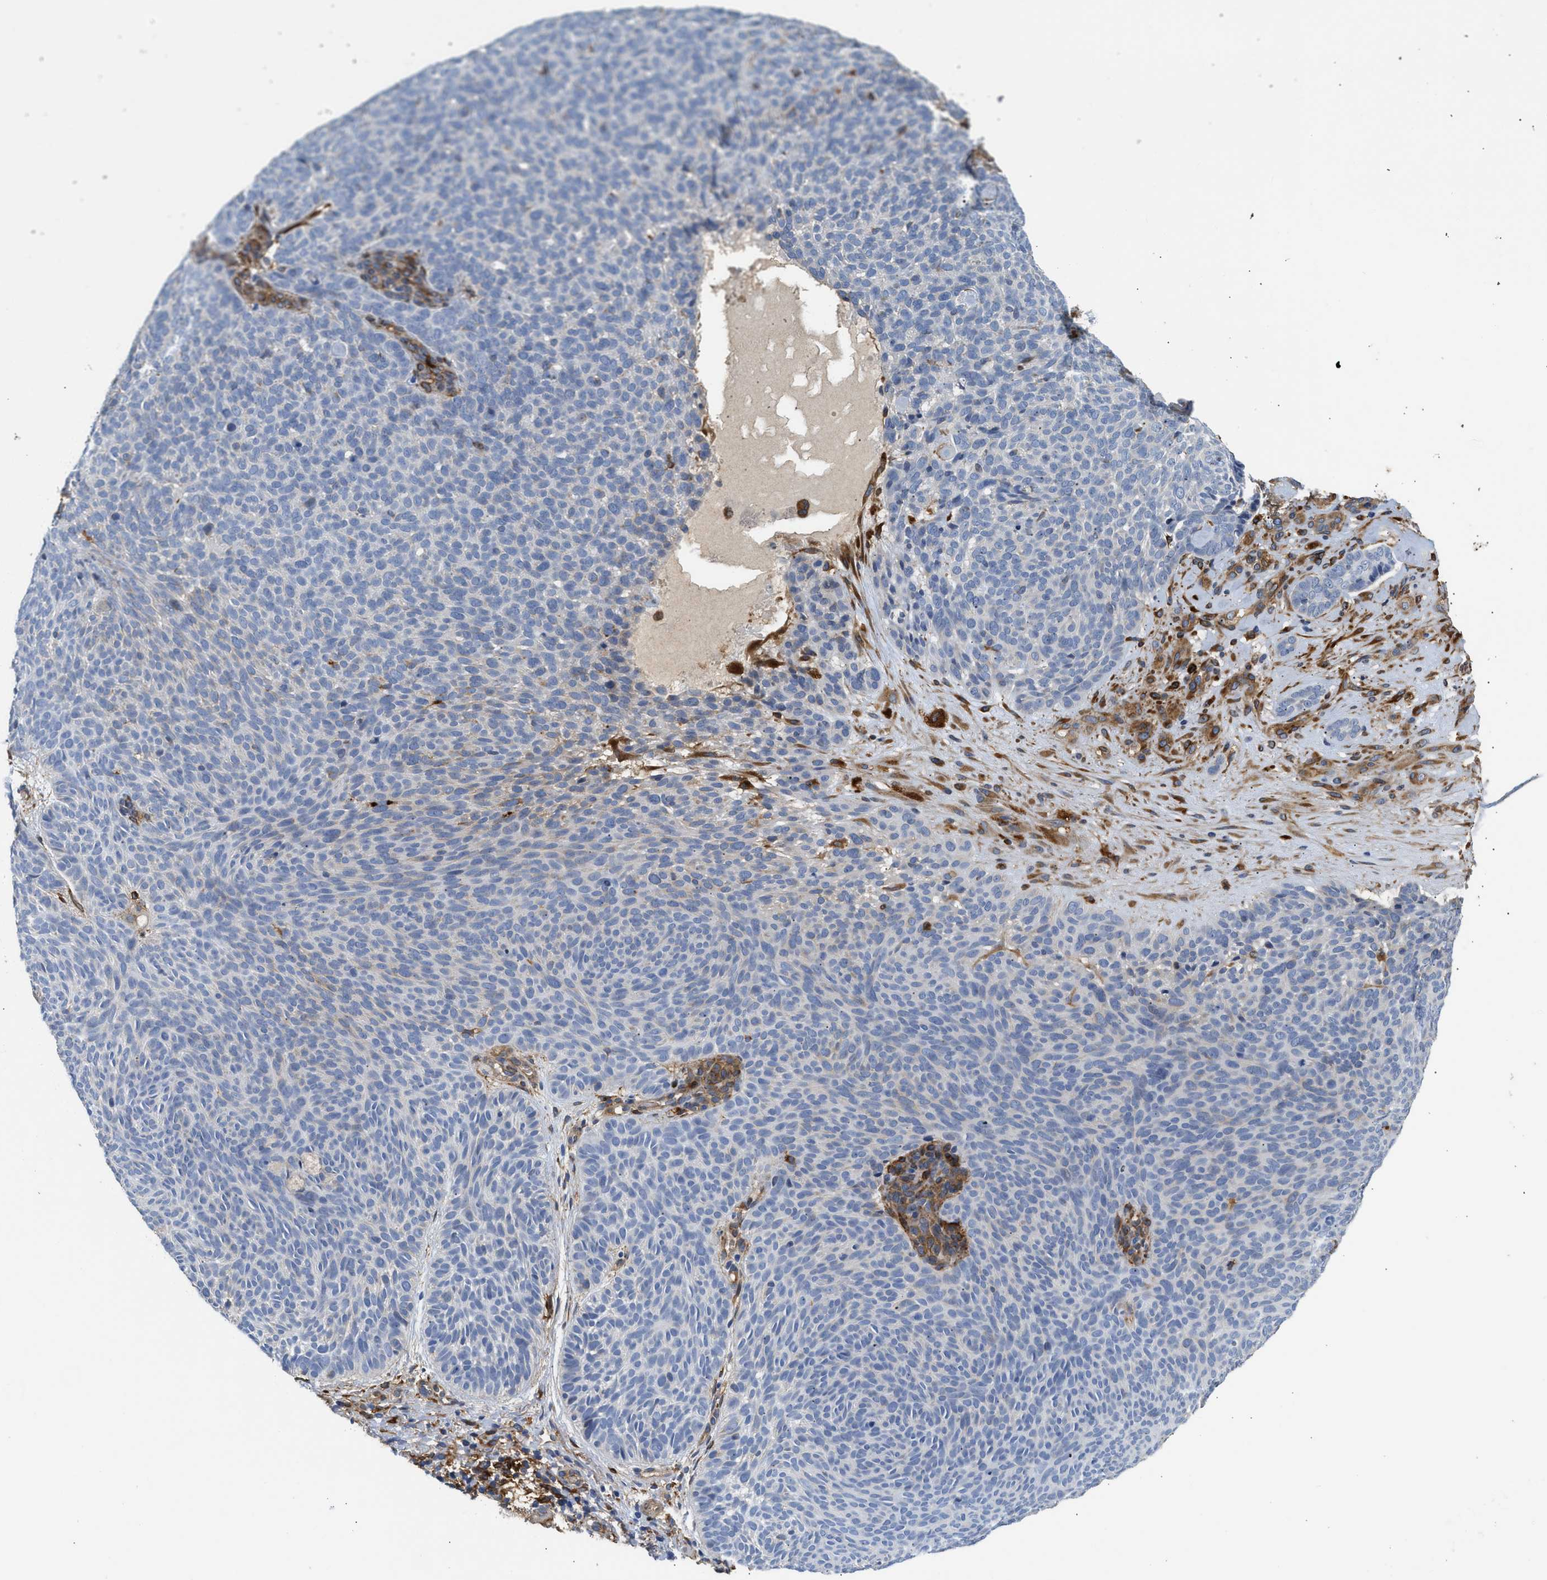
{"staining": {"intensity": "negative", "quantity": "none", "location": "none"}, "tissue": "skin cancer", "cell_type": "Tumor cells", "image_type": "cancer", "snomed": [{"axis": "morphology", "description": "Basal cell carcinoma"}, {"axis": "topography", "description": "Skin"}], "caption": "Tumor cells show no significant positivity in skin basal cell carcinoma.", "gene": "RAB31", "patient": {"sex": "male", "age": 61}}